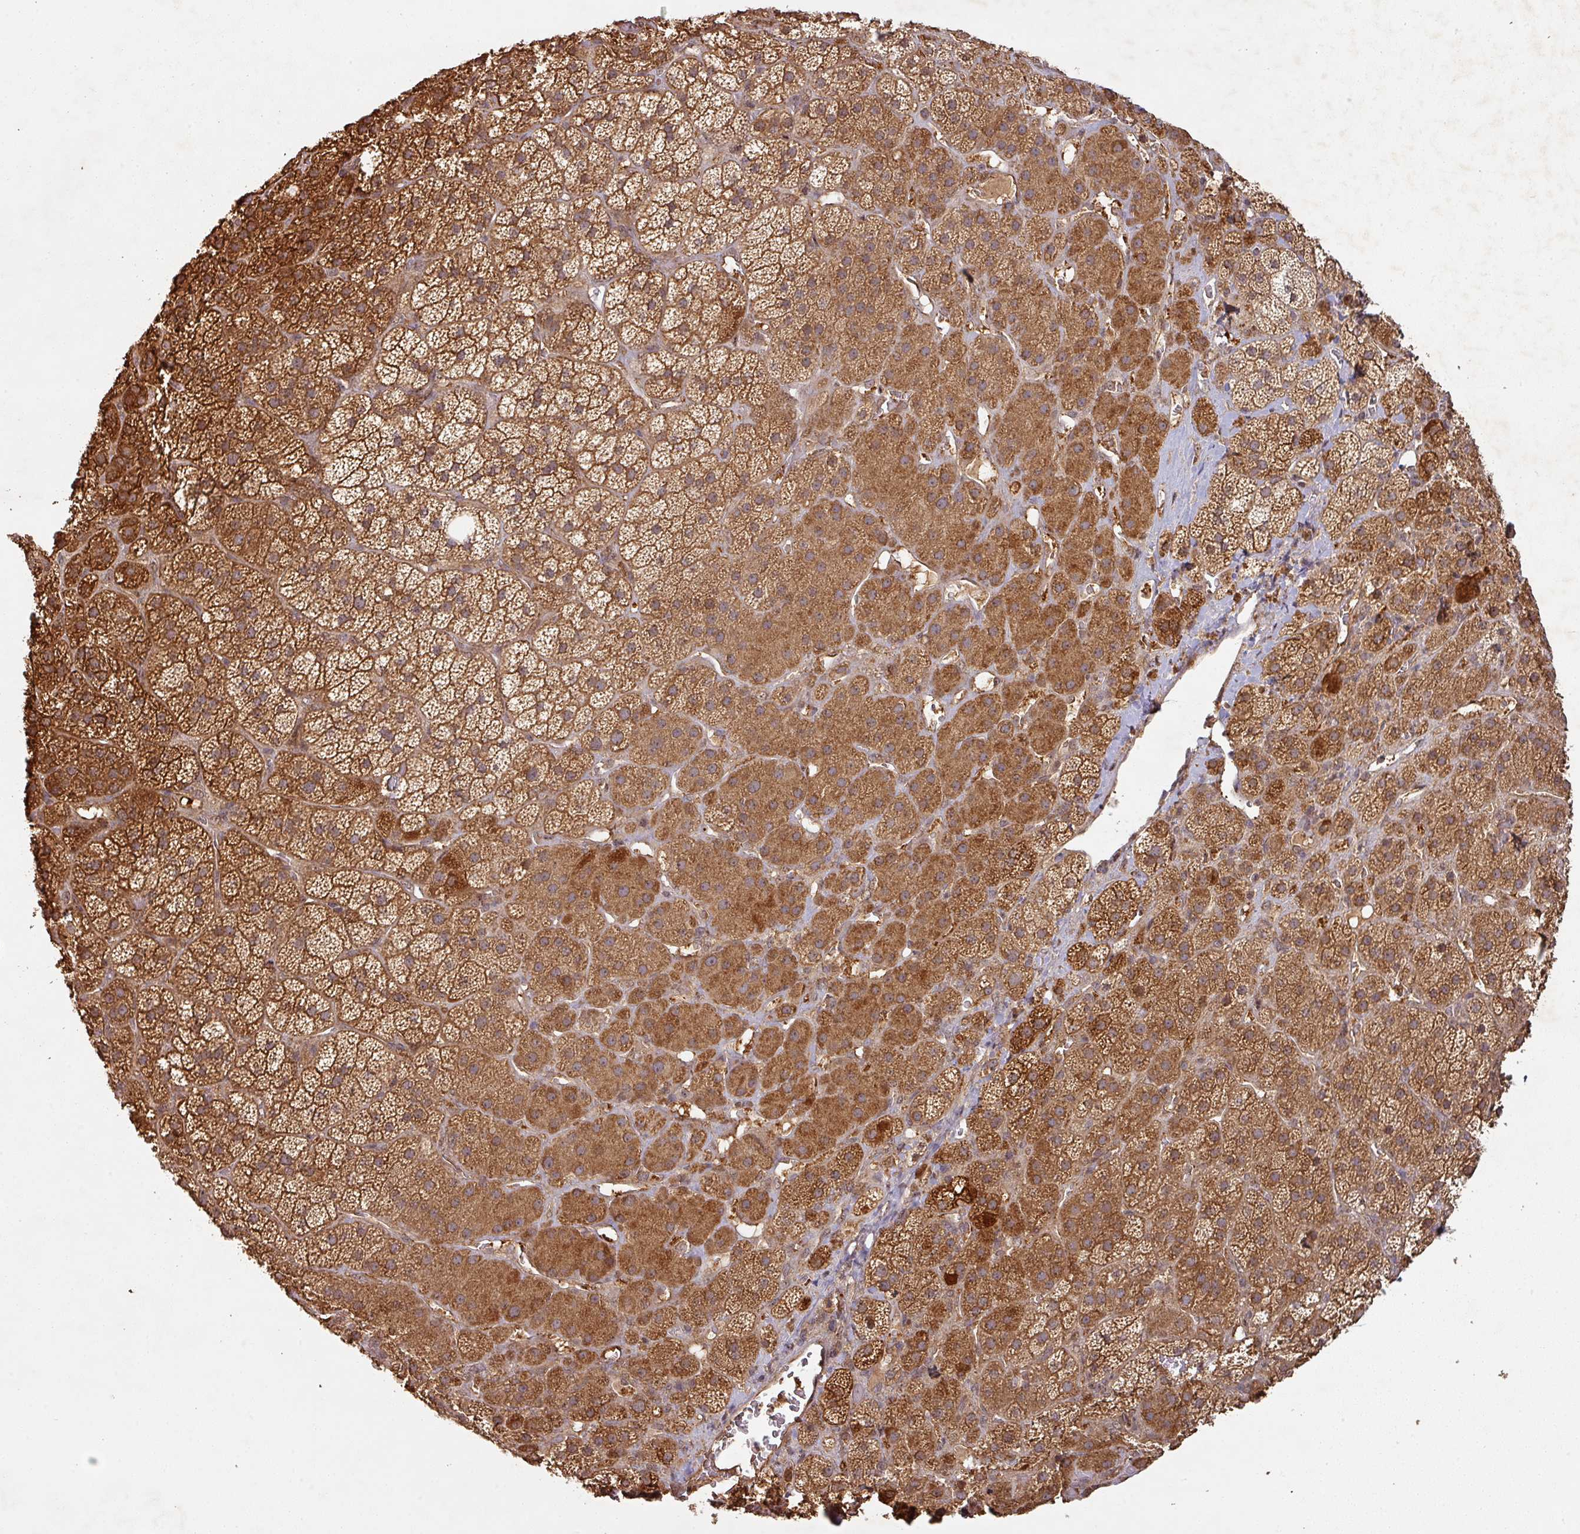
{"staining": {"intensity": "strong", "quantity": ">75%", "location": "cytoplasmic/membranous"}, "tissue": "adrenal gland", "cell_type": "Glandular cells", "image_type": "normal", "snomed": [{"axis": "morphology", "description": "Normal tissue, NOS"}, {"axis": "topography", "description": "Adrenal gland"}], "caption": "Immunohistochemical staining of benign human adrenal gland exhibits strong cytoplasmic/membranous protein positivity in approximately >75% of glandular cells. The staining is performed using DAB (3,3'-diaminobenzidine) brown chromogen to label protein expression. The nuclei are counter-stained blue using hematoxylin.", "gene": "ZNF322", "patient": {"sex": "male", "age": 57}}